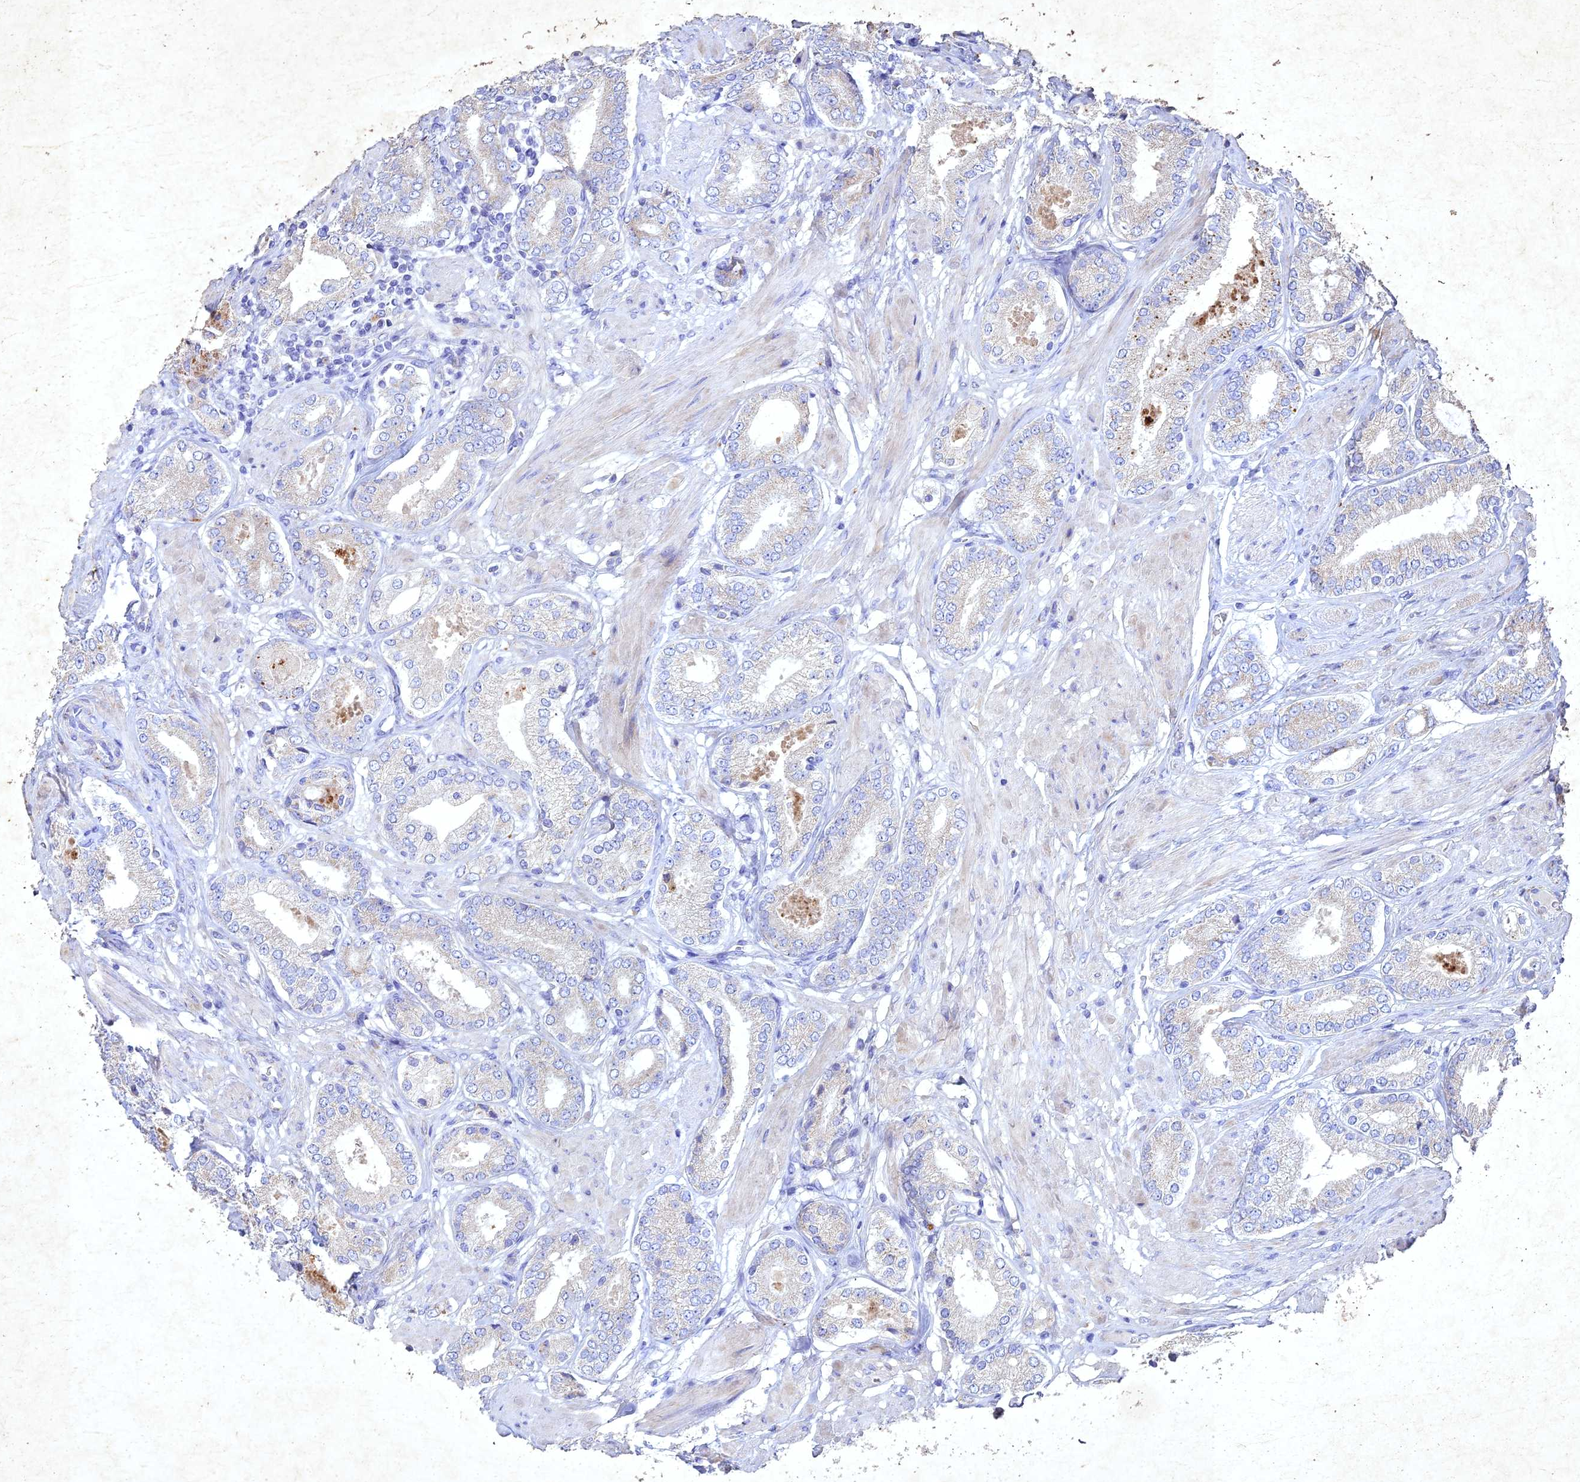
{"staining": {"intensity": "negative", "quantity": "none", "location": "none"}, "tissue": "prostate cancer", "cell_type": "Tumor cells", "image_type": "cancer", "snomed": [{"axis": "morphology", "description": "Adenocarcinoma, High grade"}, {"axis": "topography", "description": "Prostate and seminal vesicle, NOS"}], "caption": "Human prostate cancer (high-grade adenocarcinoma) stained for a protein using immunohistochemistry (IHC) demonstrates no positivity in tumor cells.", "gene": "NDUFV1", "patient": {"sex": "male", "age": 64}}